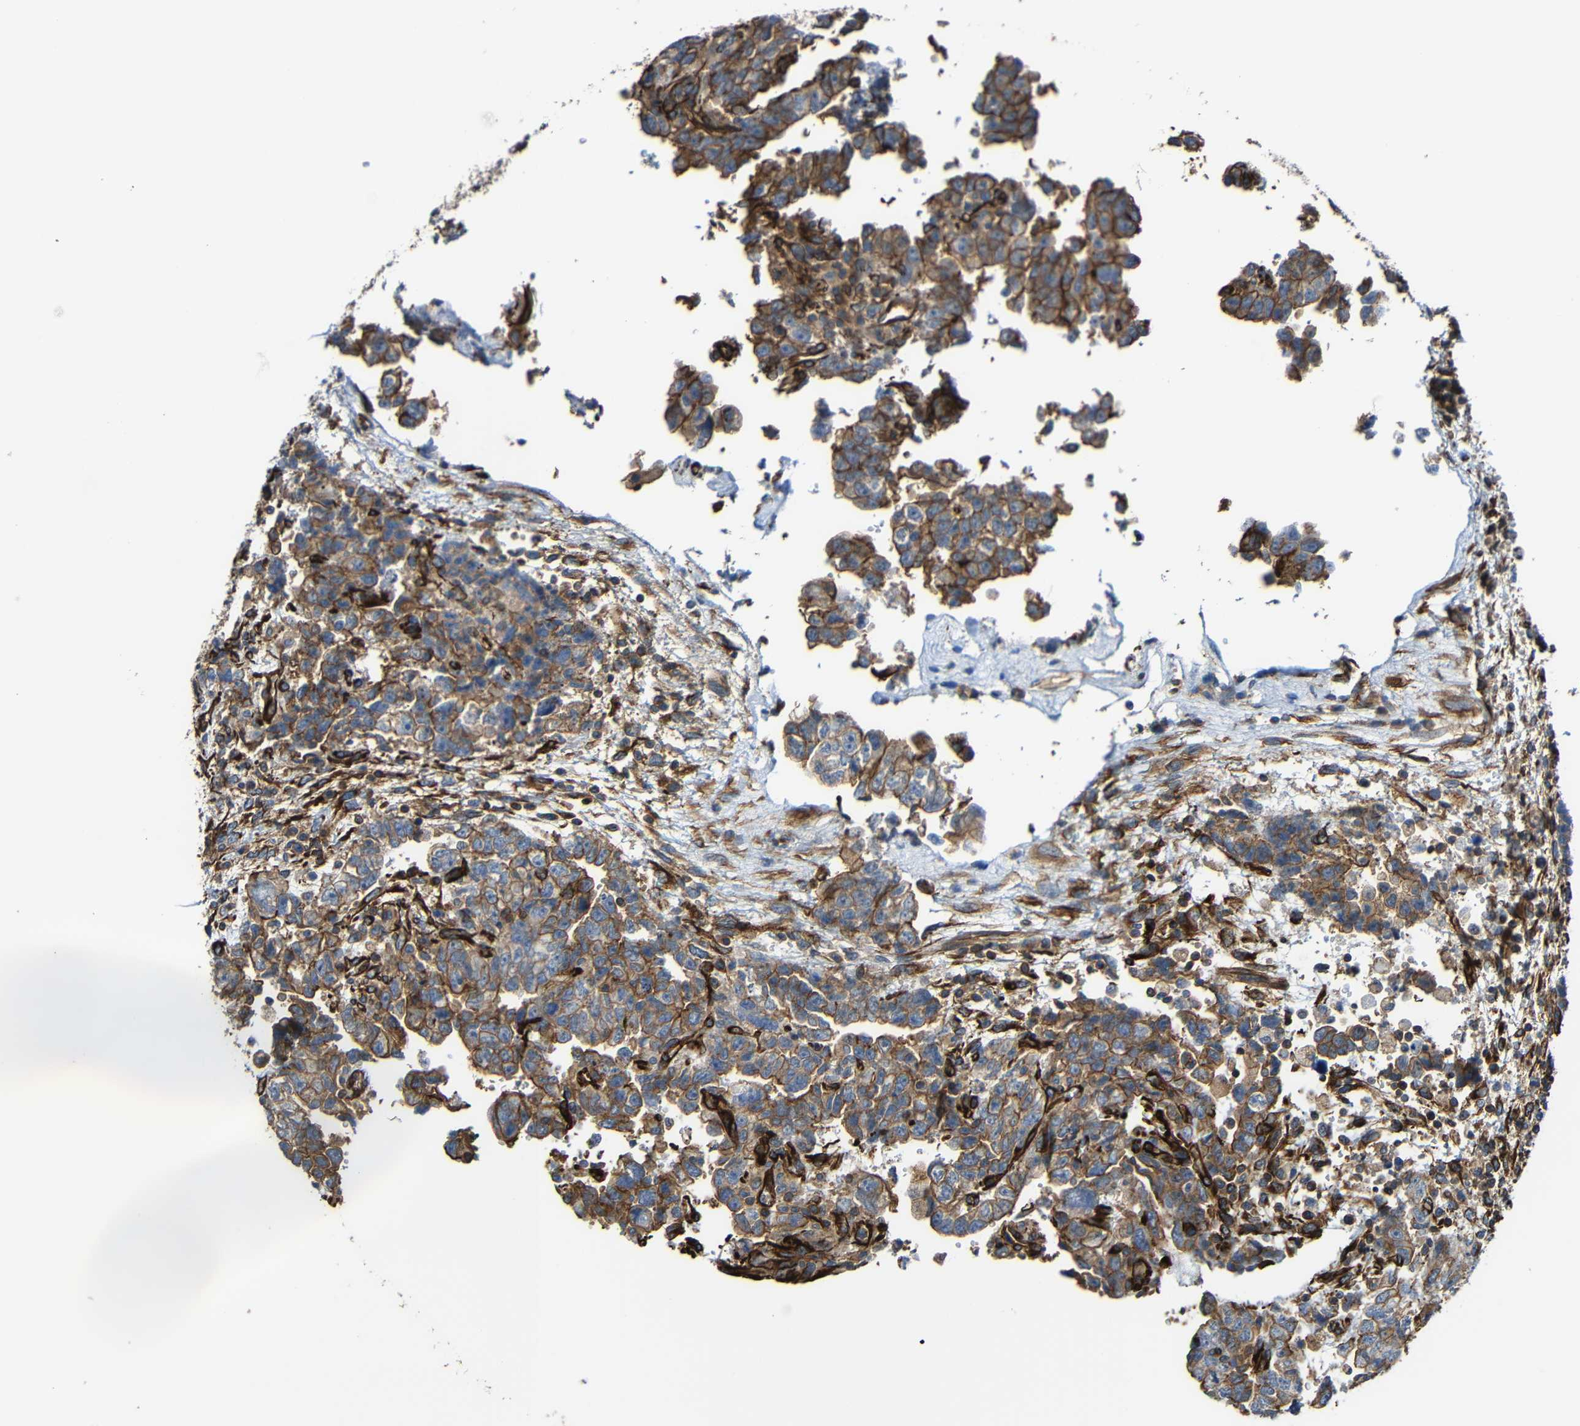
{"staining": {"intensity": "moderate", "quantity": ">75%", "location": "cytoplasmic/membranous"}, "tissue": "testis cancer", "cell_type": "Tumor cells", "image_type": "cancer", "snomed": [{"axis": "morphology", "description": "Carcinoma, Embryonal, NOS"}, {"axis": "topography", "description": "Testis"}], "caption": "Immunohistochemistry (IHC) histopathology image of human testis cancer stained for a protein (brown), which displays medium levels of moderate cytoplasmic/membranous positivity in approximately >75% of tumor cells.", "gene": "IGSF10", "patient": {"sex": "male", "age": 36}}